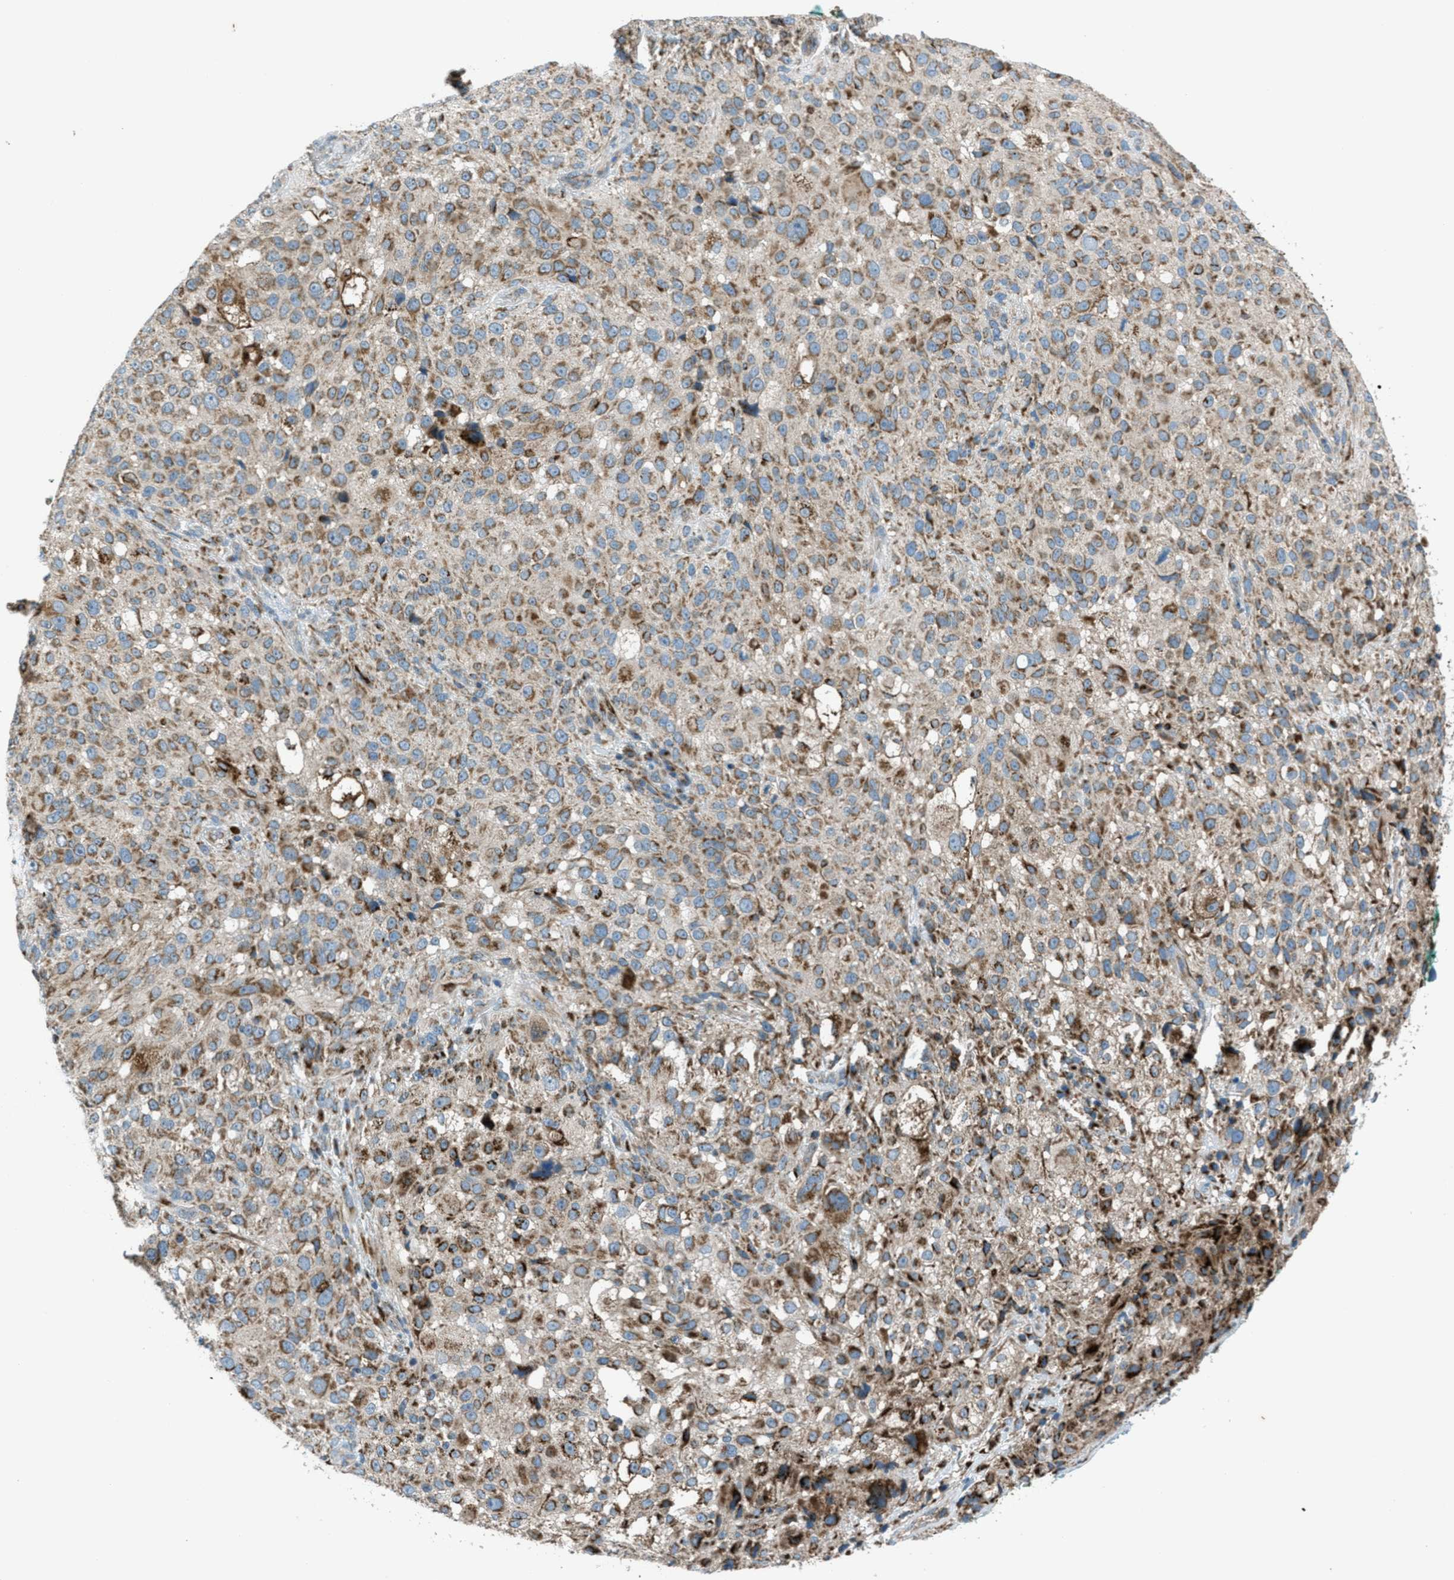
{"staining": {"intensity": "moderate", "quantity": ">75%", "location": "cytoplasmic/membranous"}, "tissue": "melanoma", "cell_type": "Tumor cells", "image_type": "cancer", "snomed": [{"axis": "morphology", "description": "Necrosis, NOS"}, {"axis": "morphology", "description": "Malignant melanoma, NOS"}, {"axis": "topography", "description": "Skin"}], "caption": "The photomicrograph exhibits a brown stain indicating the presence of a protein in the cytoplasmic/membranous of tumor cells in melanoma.", "gene": "BCKDK", "patient": {"sex": "female", "age": 87}}